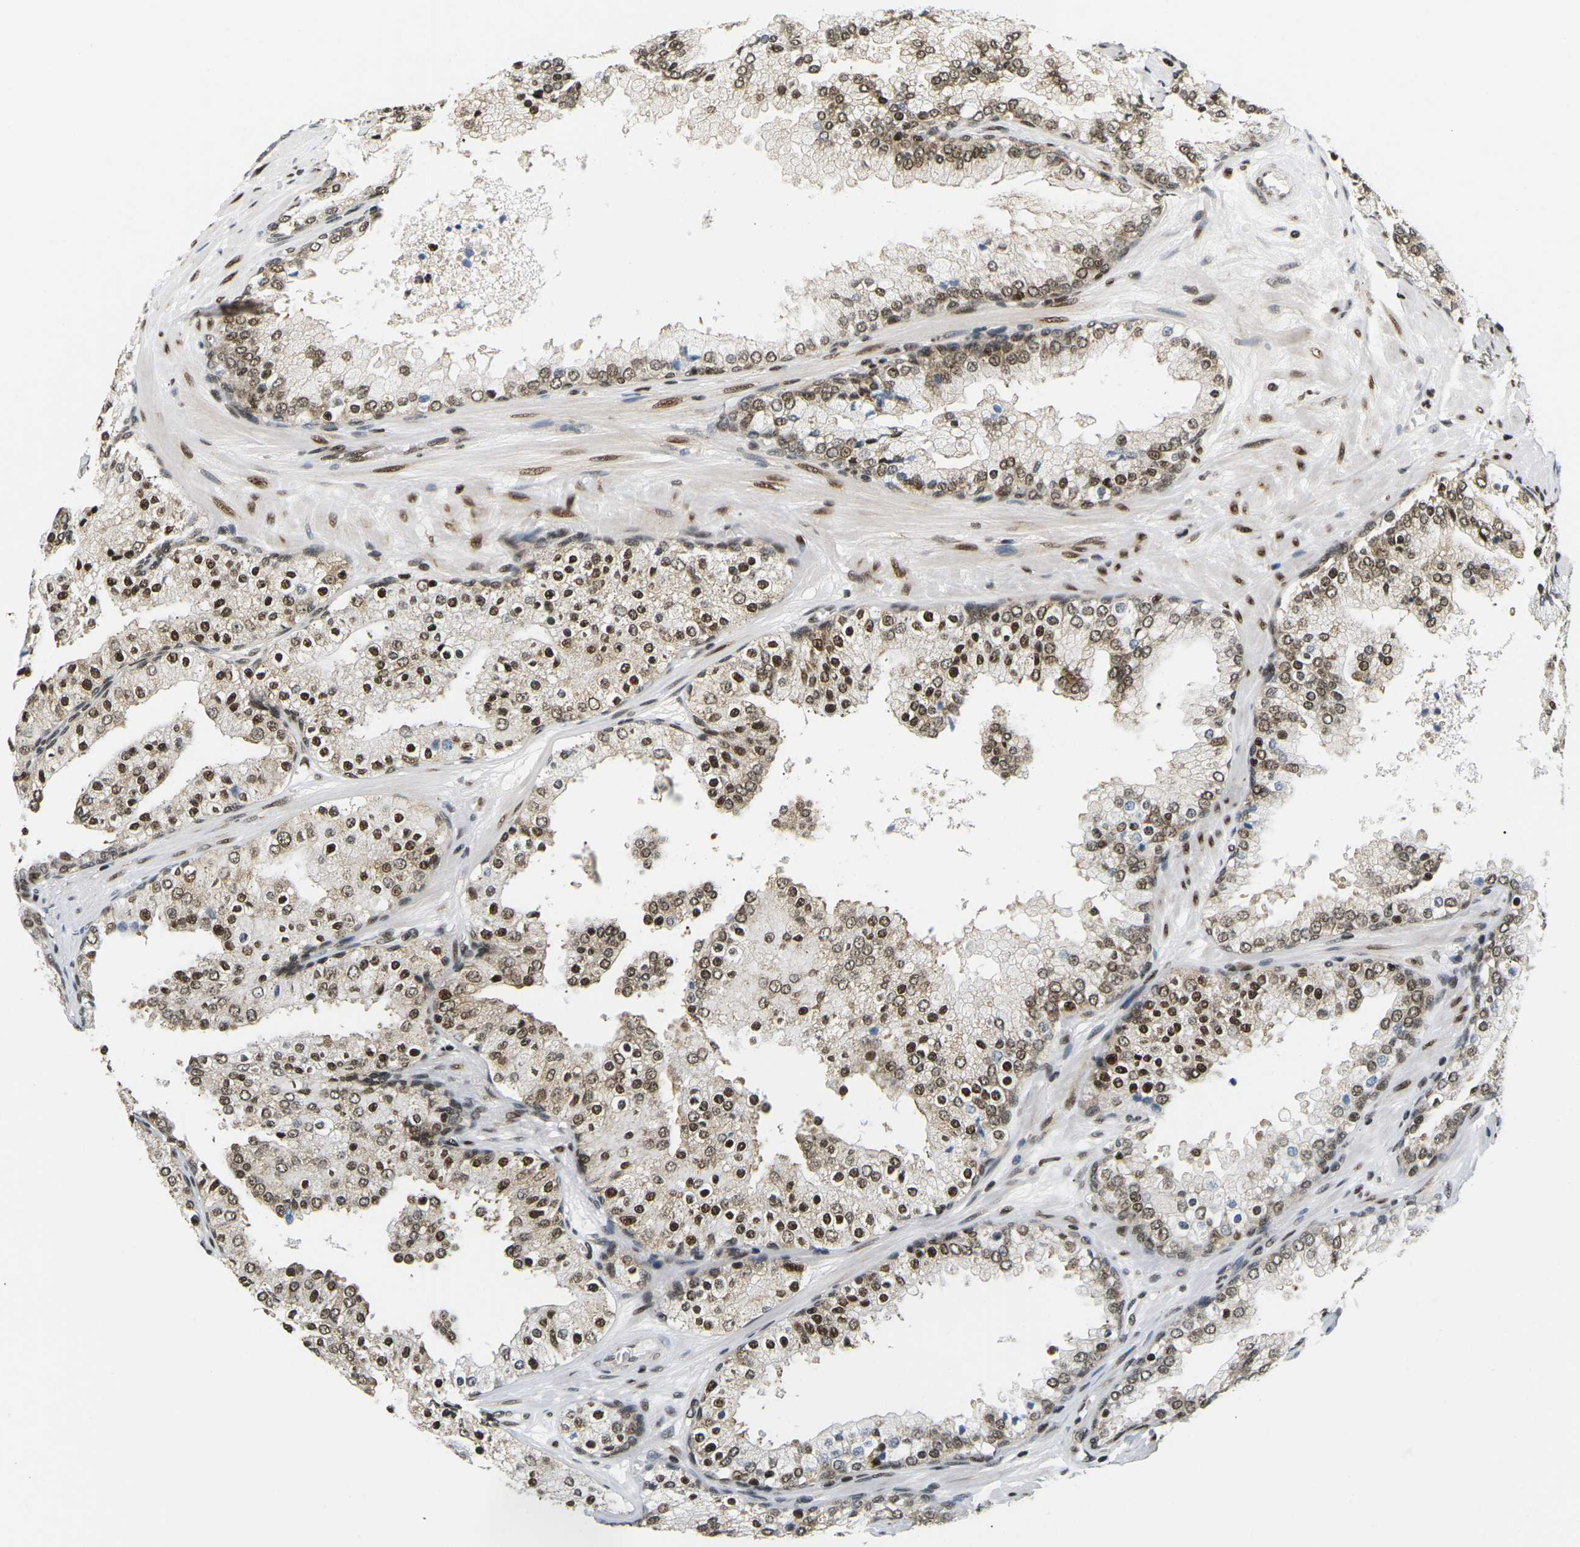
{"staining": {"intensity": "weak", "quantity": "25%-75%", "location": "nuclear"}, "tissue": "prostate cancer", "cell_type": "Tumor cells", "image_type": "cancer", "snomed": [{"axis": "morphology", "description": "Adenocarcinoma, High grade"}, {"axis": "topography", "description": "Prostate"}], "caption": "Immunohistochemistry (IHC) of prostate cancer (high-grade adenocarcinoma) demonstrates low levels of weak nuclear expression in about 25%-75% of tumor cells.", "gene": "CELF1", "patient": {"sex": "male", "age": 65}}